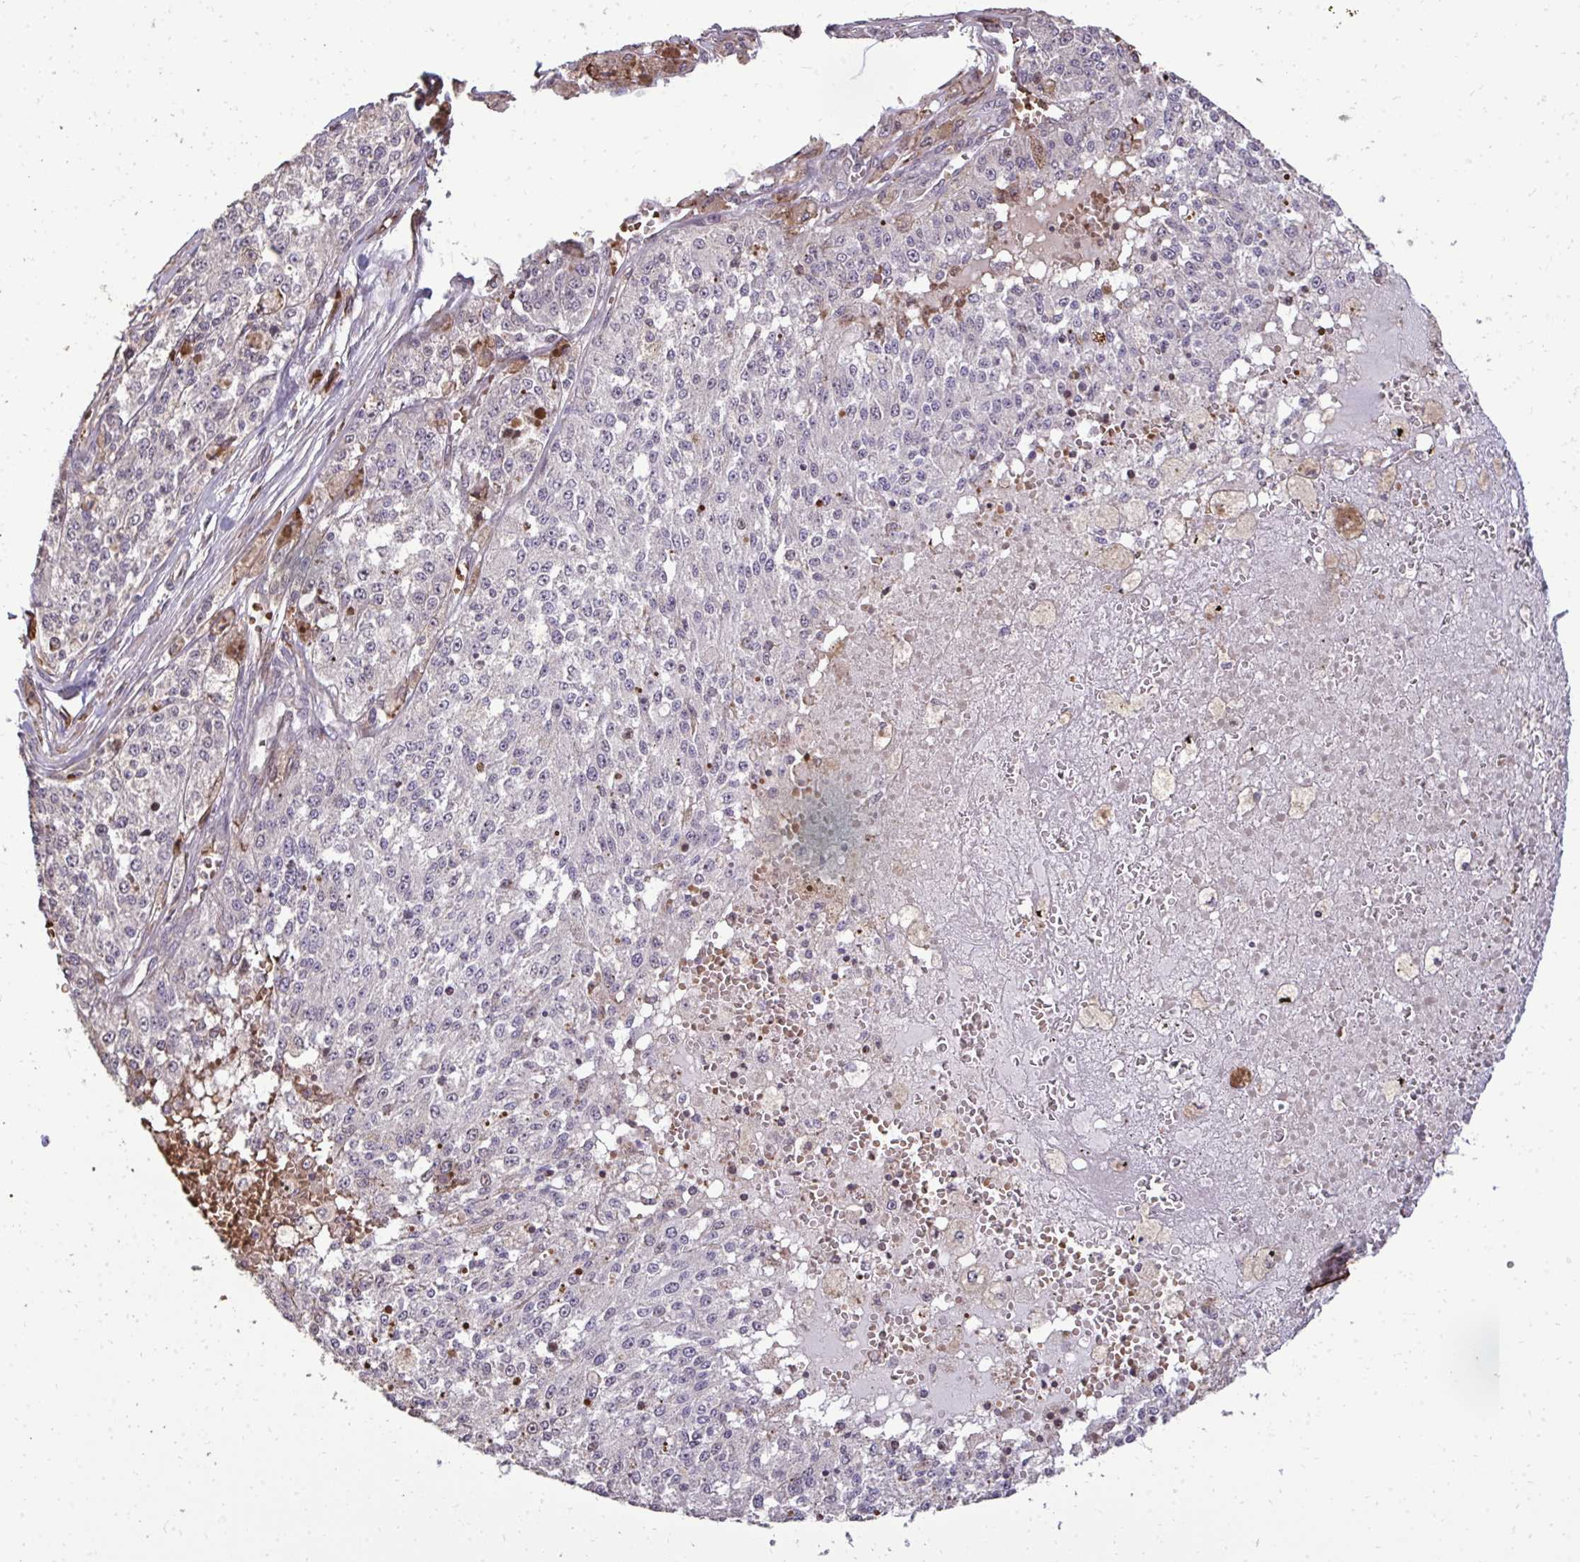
{"staining": {"intensity": "negative", "quantity": "none", "location": "none"}, "tissue": "melanoma", "cell_type": "Tumor cells", "image_type": "cancer", "snomed": [{"axis": "morphology", "description": "Malignant melanoma, Metastatic site"}, {"axis": "topography", "description": "Lymph node"}], "caption": "An image of melanoma stained for a protein reveals no brown staining in tumor cells.", "gene": "FIBCD1", "patient": {"sex": "female", "age": 64}}